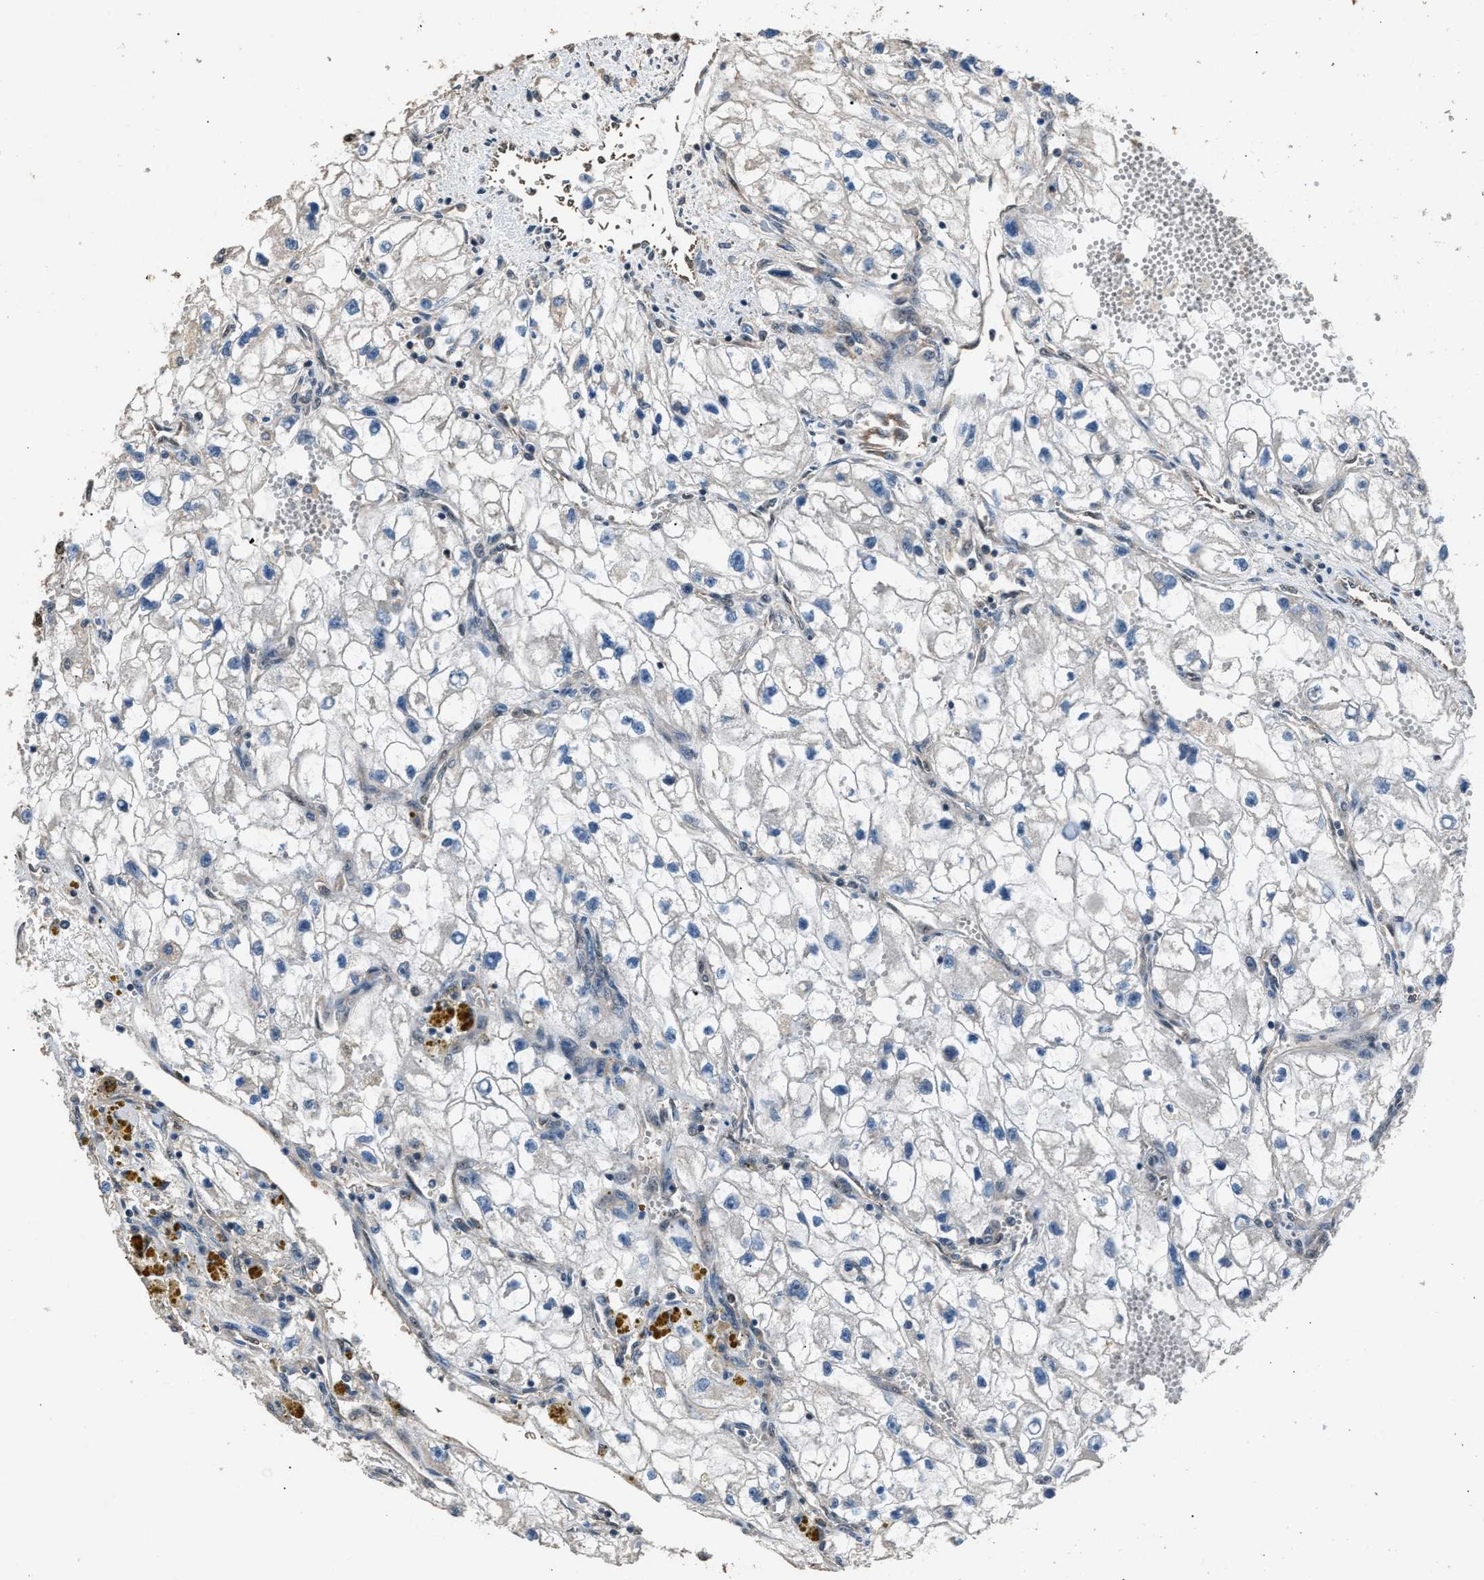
{"staining": {"intensity": "negative", "quantity": "none", "location": "none"}, "tissue": "renal cancer", "cell_type": "Tumor cells", "image_type": "cancer", "snomed": [{"axis": "morphology", "description": "Adenocarcinoma, NOS"}, {"axis": "topography", "description": "Kidney"}], "caption": "IHC of renal cancer displays no positivity in tumor cells.", "gene": "DFFA", "patient": {"sex": "female", "age": 70}}